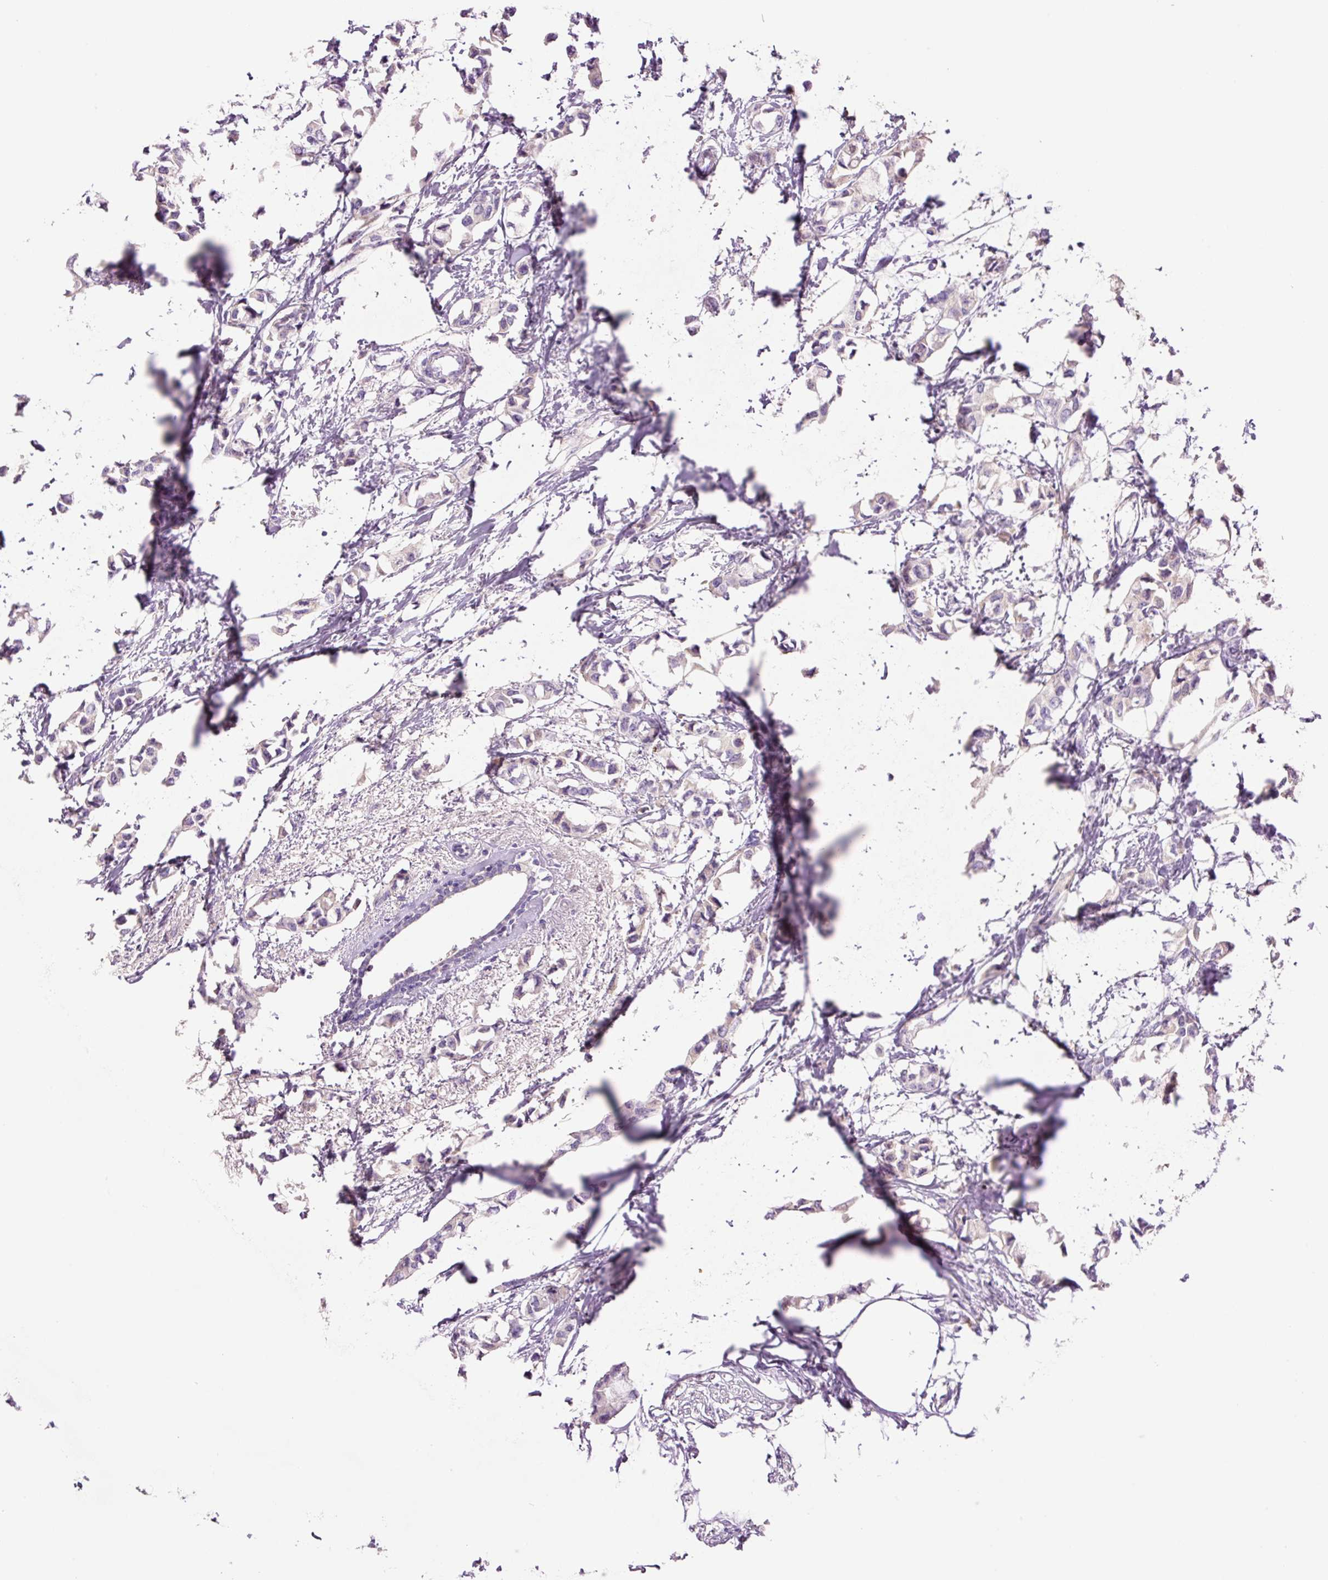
{"staining": {"intensity": "negative", "quantity": "none", "location": "none"}, "tissue": "breast cancer", "cell_type": "Tumor cells", "image_type": "cancer", "snomed": [{"axis": "morphology", "description": "Duct carcinoma"}, {"axis": "topography", "description": "Breast"}], "caption": "Breast infiltrating ductal carcinoma was stained to show a protein in brown. There is no significant staining in tumor cells.", "gene": "DPPA4", "patient": {"sex": "female", "age": 73}}